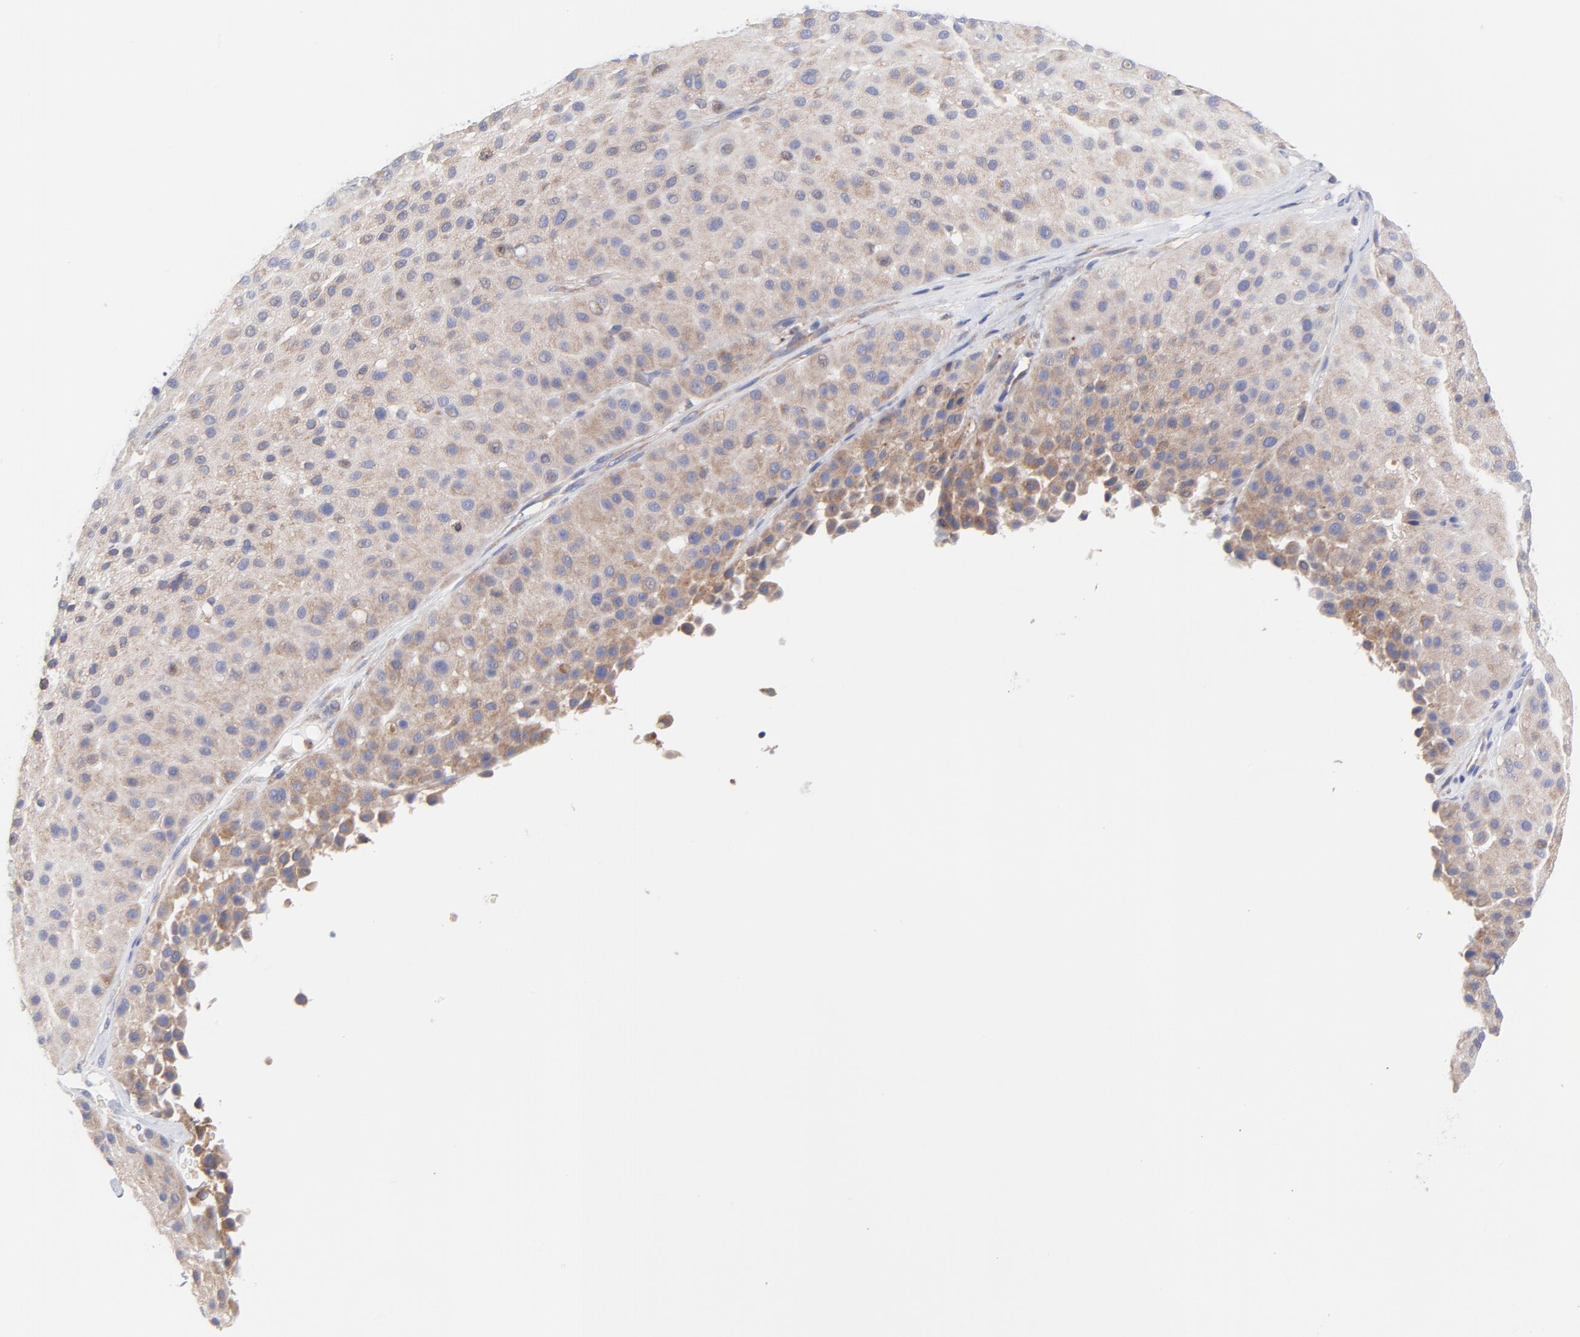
{"staining": {"intensity": "moderate", "quantity": ">75%", "location": "cytoplasmic/membranous"}, "tissue": "melanoma", "cell_type": "Tumor cells", "image_type": "cancer", "snomed": [{"axis": "morphology", "description": "Normal tissue, NOS"}, {"axis": "morphology", "description": "Malignant melanoma, Metastatic site"}, {"axis": "topography", "description": "Skin"}], "caption": "Immunohistochemistry (IHC) micrograph of neoplastic tissue: melanoma stained using IHC demonstrates medium levels of moderate protein expression localized specifically in the cytoplasmic/membranous of tumor cells, appearing as a cytoplasmic/membranous brown color.", "gene": "MOSPD2", "patient": {"sex": "male", "age": 41}}